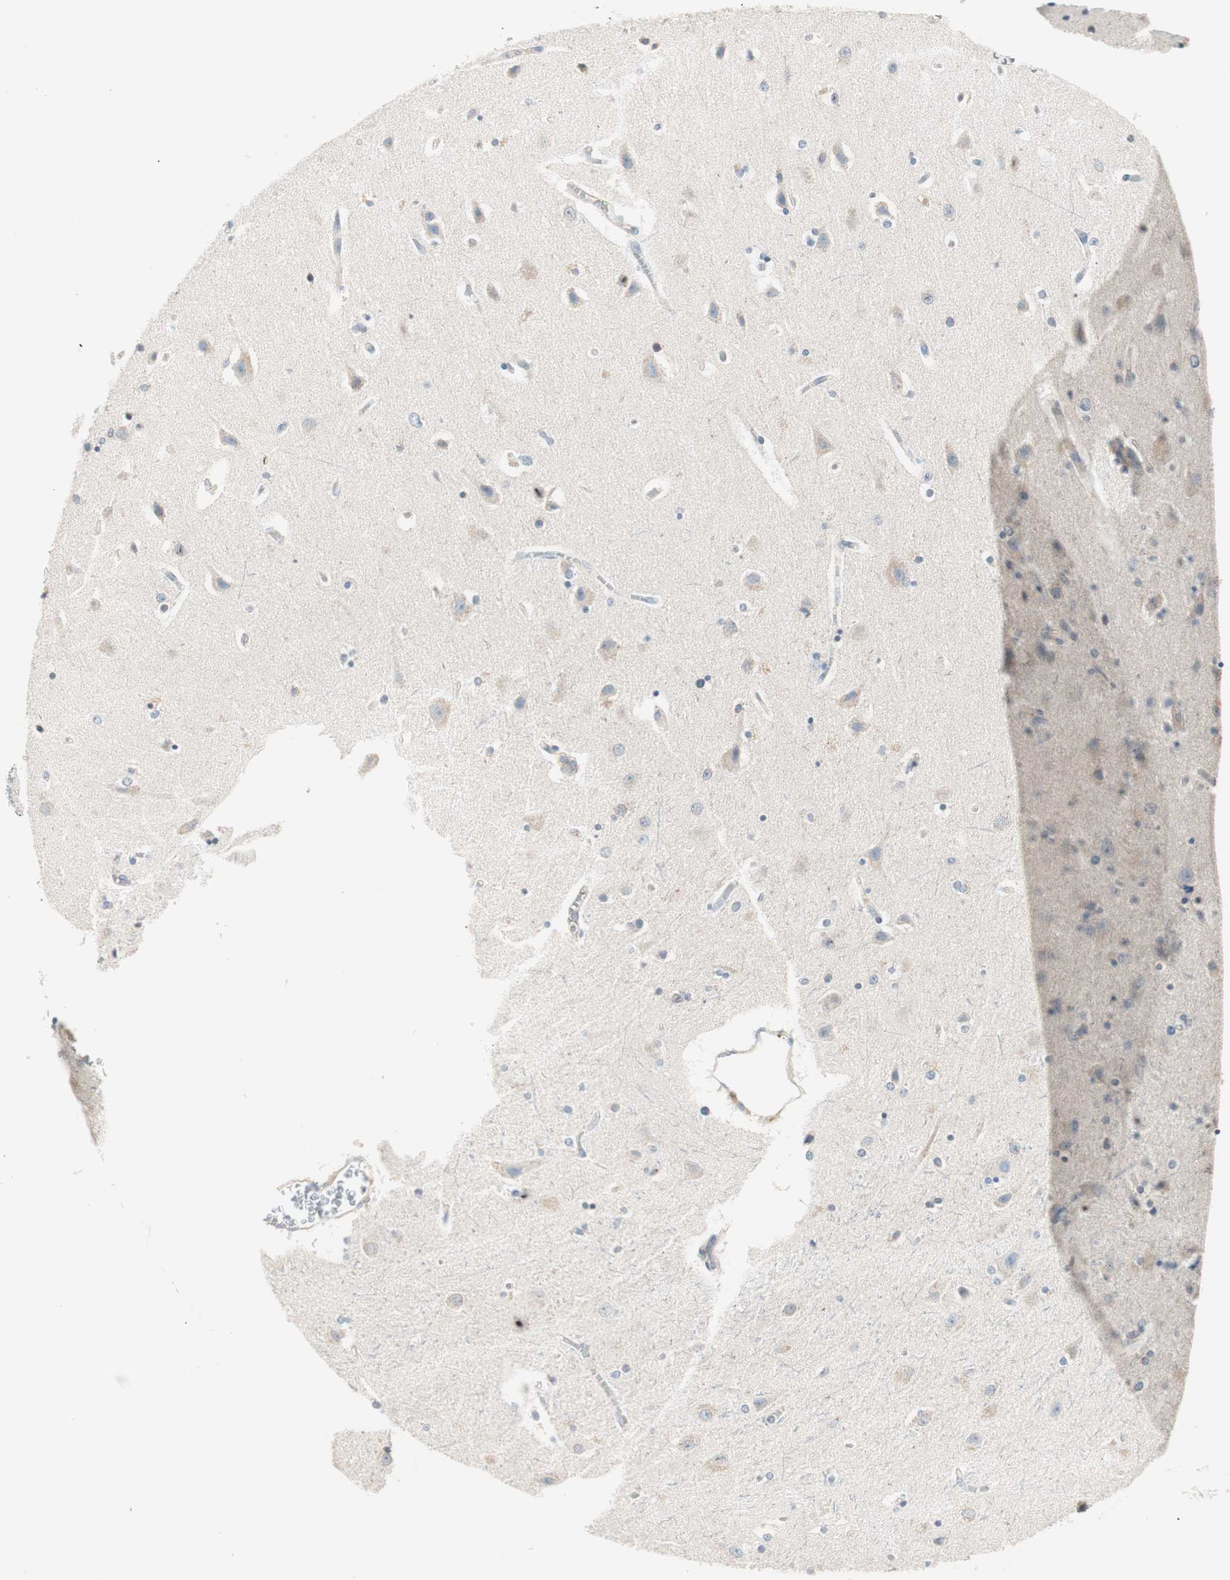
{"staining": {"intensity": "weak", "quantity": "<25%", "location": "cytoplasmic/membranous"}, "tissue": "caudate", "cell_type": "Glial cells", "image_type": "normal", "snomed": [{"axis": "morphology", "description": "Normal tissue, NOS"}, {"axis": "topography", "description": "Lateral ventricle wall"}], "caption": "This is a histopathology image of IHC staining of benign caudate, which shows no staining in glial cells.", "gene": "RAD54B", "patient": {"sex": "female", "age": 54}}